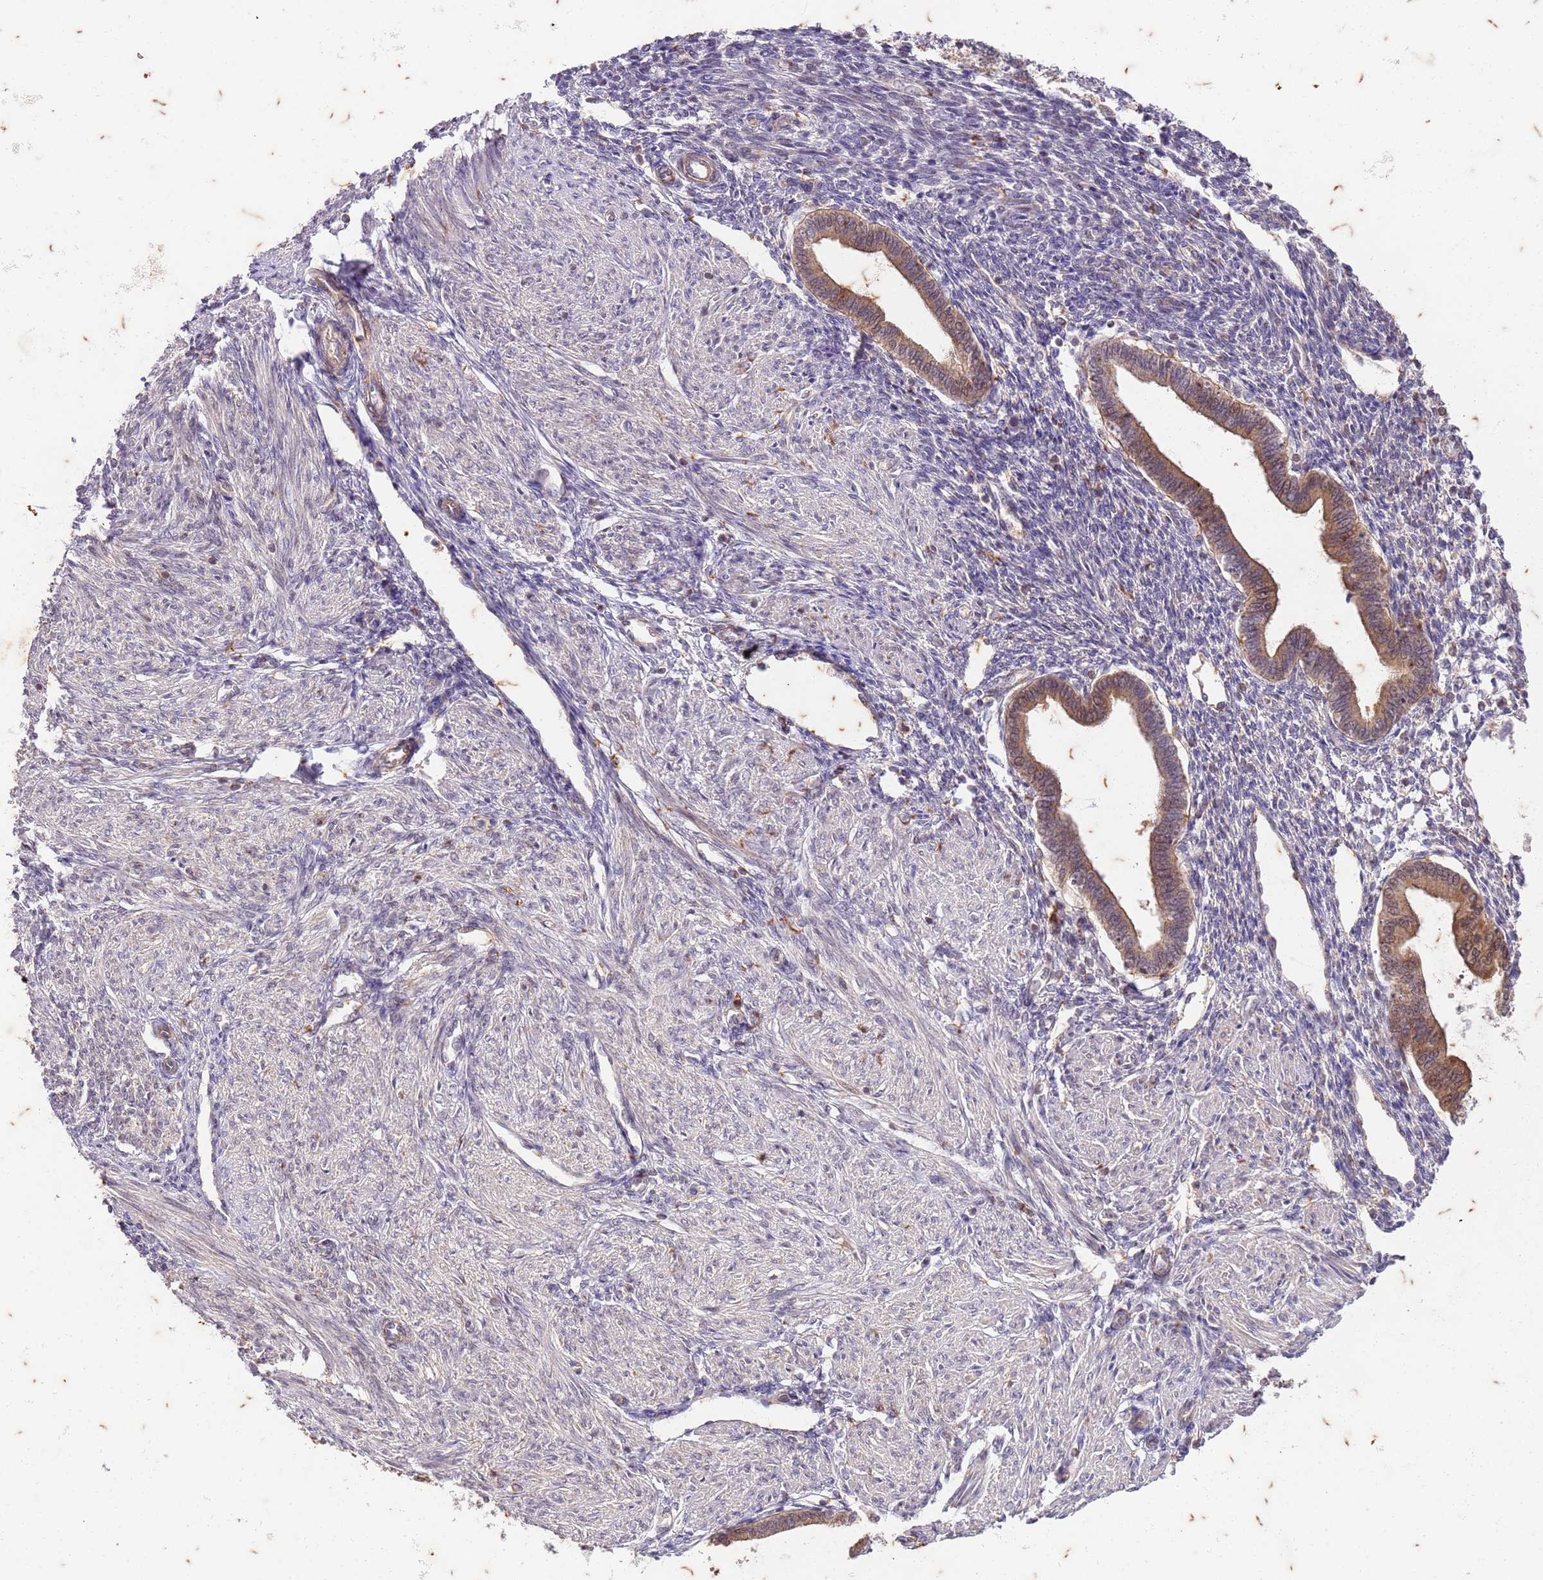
{"staining": {"intensity": "negative", "quantity": "none", "location": "none"}, "tissue": "endometrium", "cell_type": "Cells in endometrial stroma", "image_type": "normal", "snomed": [{"axis": "morphology", "description": "Normal tissue, NOS"}, {"axis": "topography", "description": "Endometrium"}], "caption": "DAB (3,3'-diaminobenzidine) immunohistochemical staining of normal human endometrium reveals no significant expression in cells in endometrial stroma.", "gene": "RAPGEF3", "patient": {"sex": "female", "age": 53}}